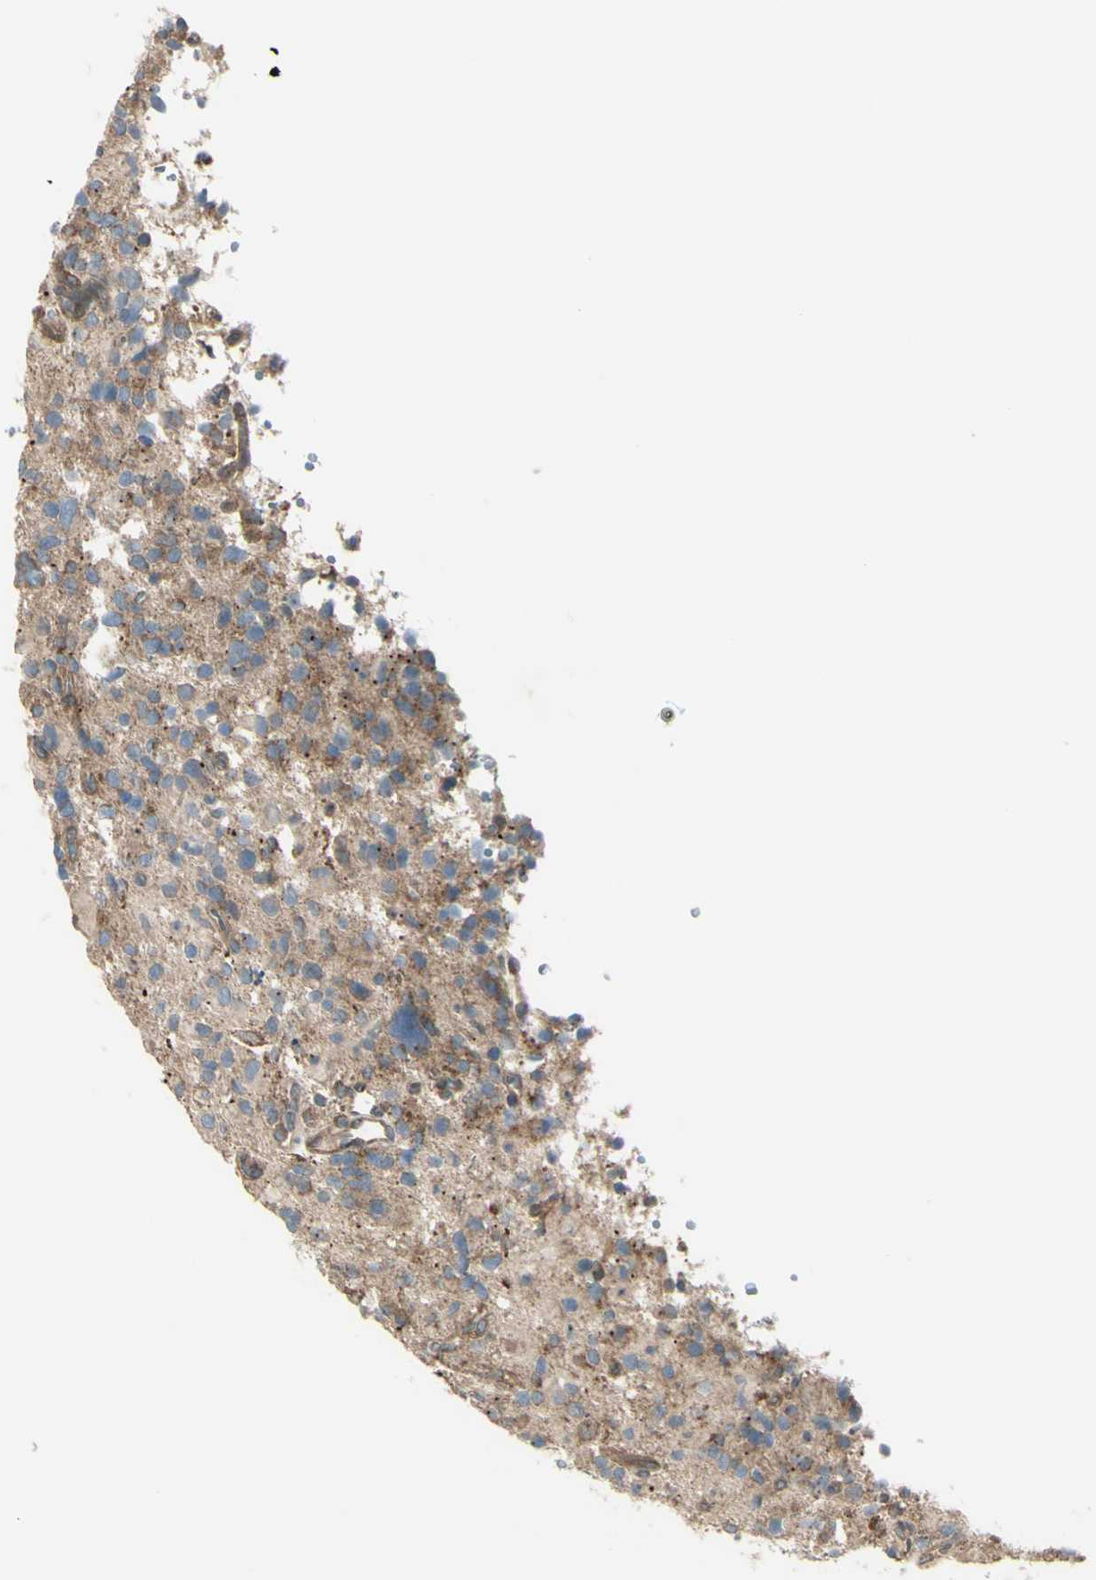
{"staining": {"intensity": "moderate", "quantity": "<25%", "location": "cytoplasmic/membranous"}, "tissue": "glioma", "cell_type": "Tumor cells", "image_type": "cancer", "snomed": [{"axis": "morphology", "description": "Glioma, malignant, High grade"}, {"axis": "topography", "description": "Brain"}], "caption": "Immunohistochemistry histopathology image of neoplastic tissue: malignant high-grade glioma stained using immunohistochemistry shows low levels of moderate protein expression localized specifically in the cytoplasmic/membranous of tumor cells, appearing as a cytoplasmic/membranous brown color.", "gene": "IGSF9B", "patient": {"sex": "male", "age": 48}}